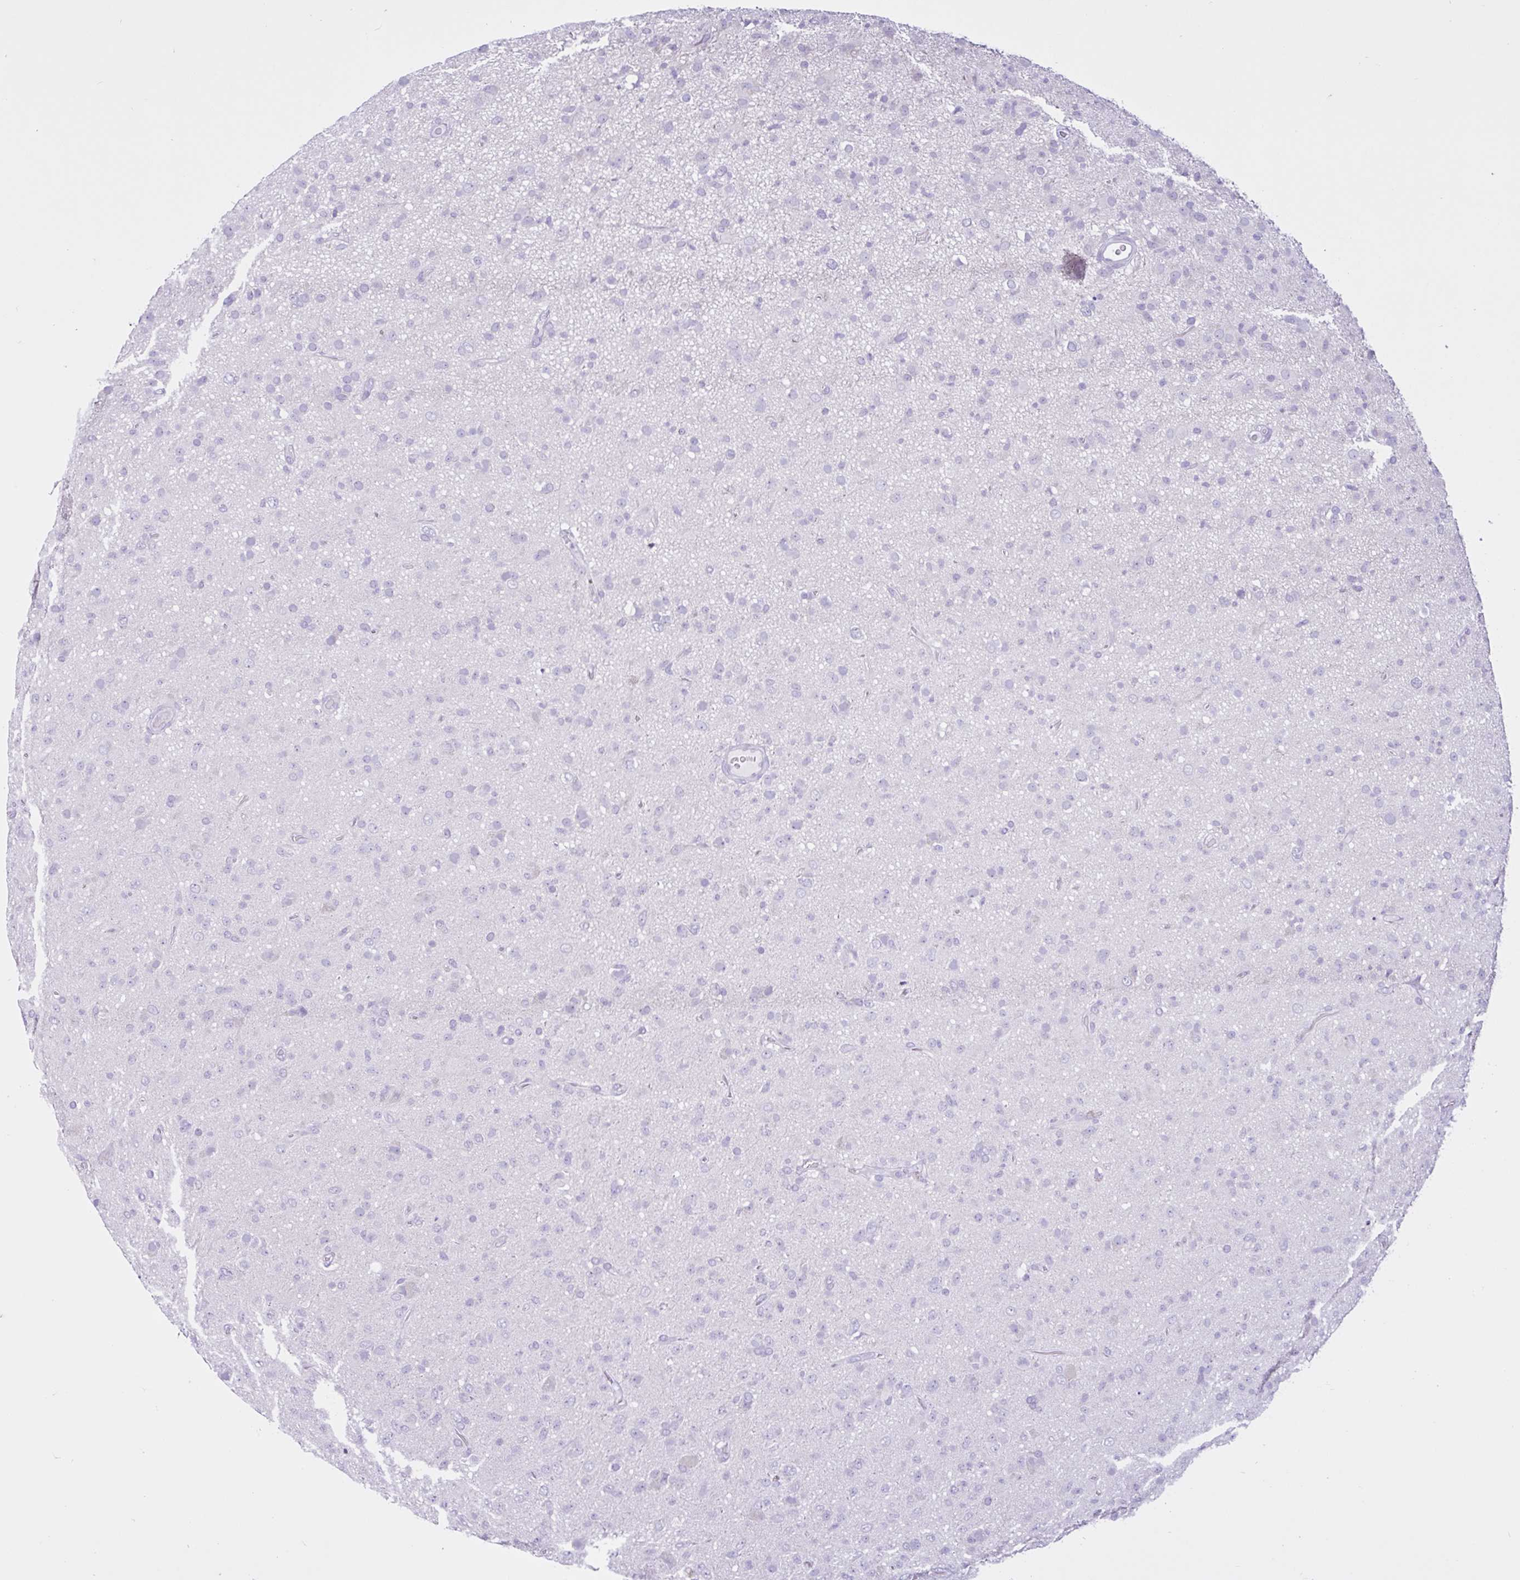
{"staining": {"intensity": "negative", "quantity": "none", "location": "none"}, "tissue": "glioma", "cell_type": "Tumor cells", "image_type": "cancer", "snomed": [{"axis": "morphology", "description": "Glioma, malignant, Low grade"}, {"axis": "topography", "description": "Brain"}], "caption": "Malignant low-grade glioma was stained to show a protein in brown. There is no significant staining in tumor cells.", "gene": "CYP19A1", "patient": {"sex": "male", "age": 65}}